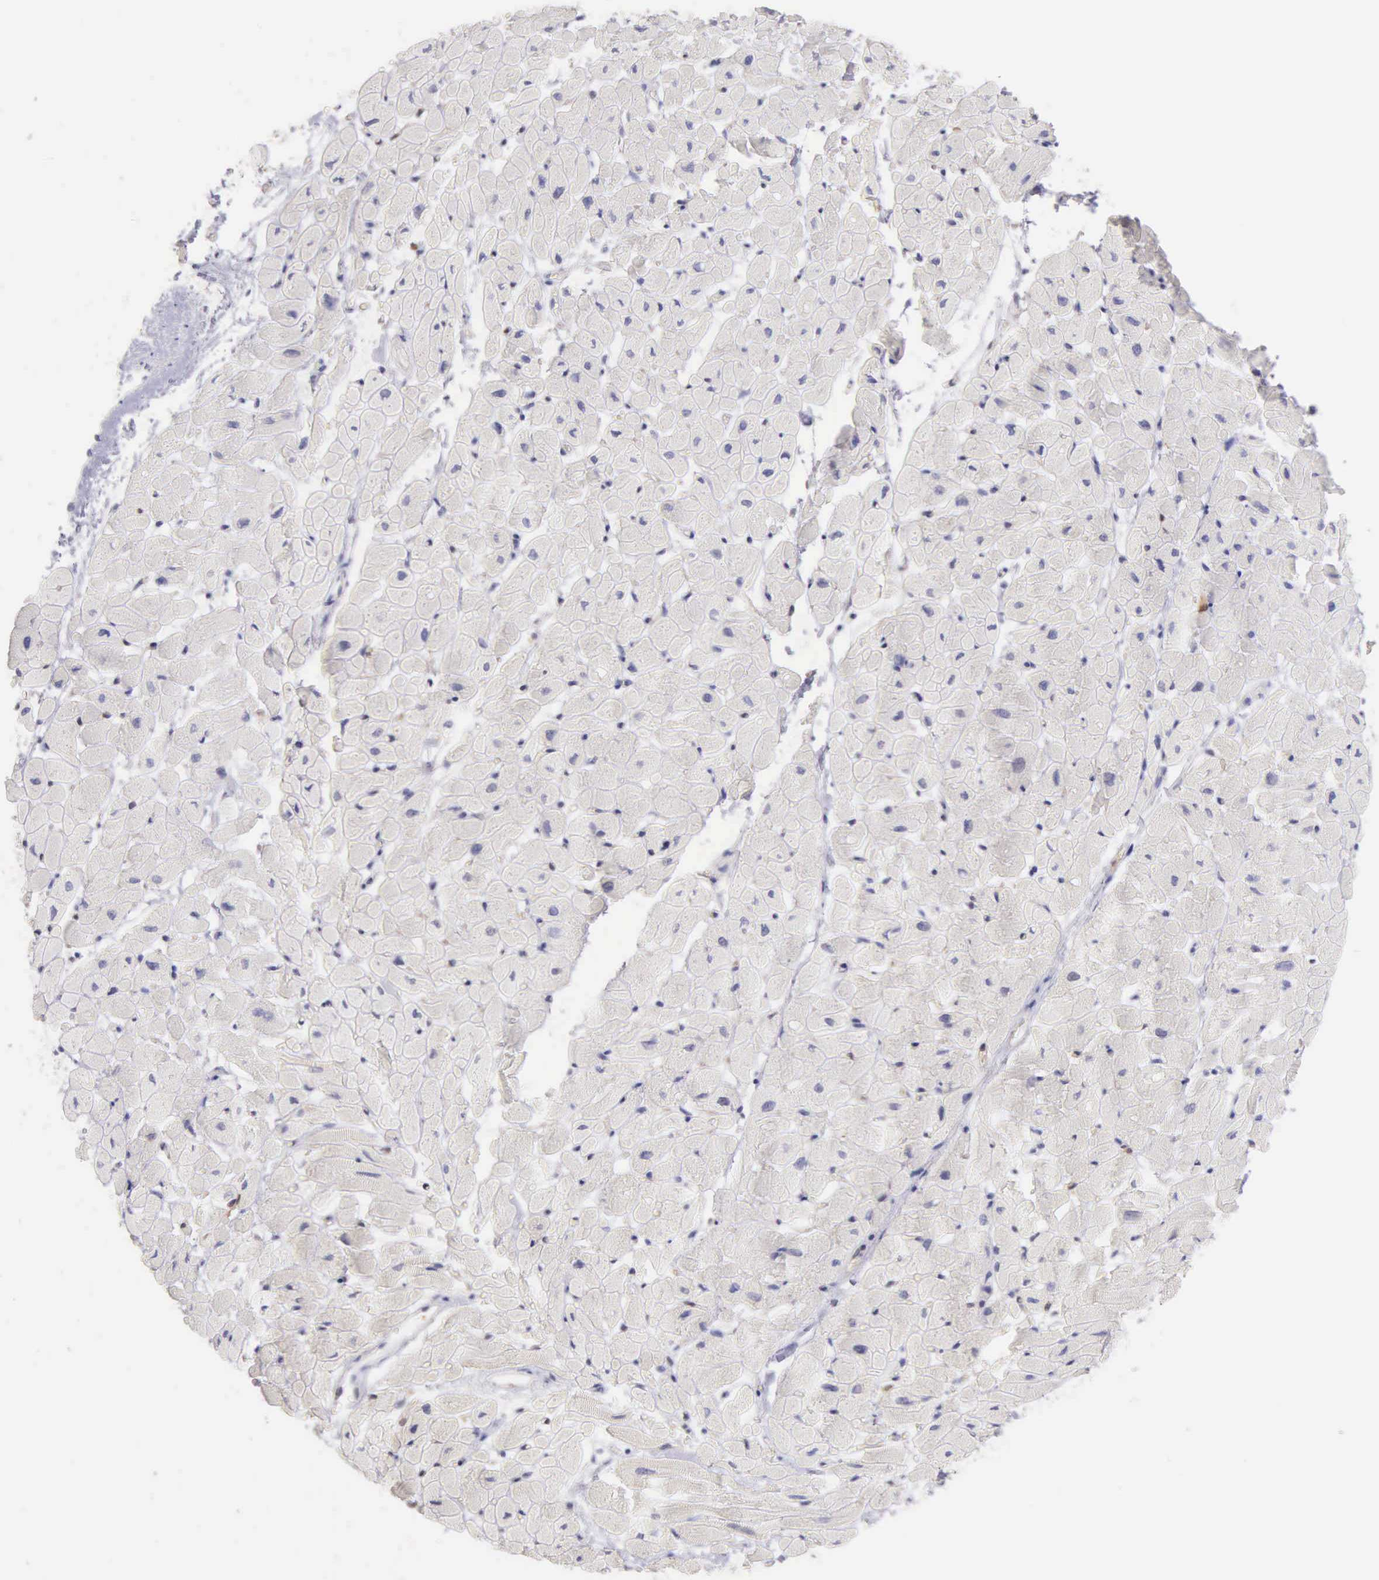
{"staining": {"intensity": "negative", "quantity": "none", "location": "none"}, "tissue": "heart muscle", "cell_type": "Cardiomyocytes", "image_type": "normal", "snomed": [{"axis": "morphology", "description": "Normal tissue, NOS"}, {"axis": "topography", "description": "Heart"}], "caption": "Immunohistochemistry (IHC) micrograph of benign heart muscle stained for a protein (brown), which demonstrates no staining in cardiomyocytes. (DAB (3,3'-diaminobenzidine) immunohistochemistry (IHC), high magnification).", "gene": "BID", "patient": {"sex": "male", "age": 45}}